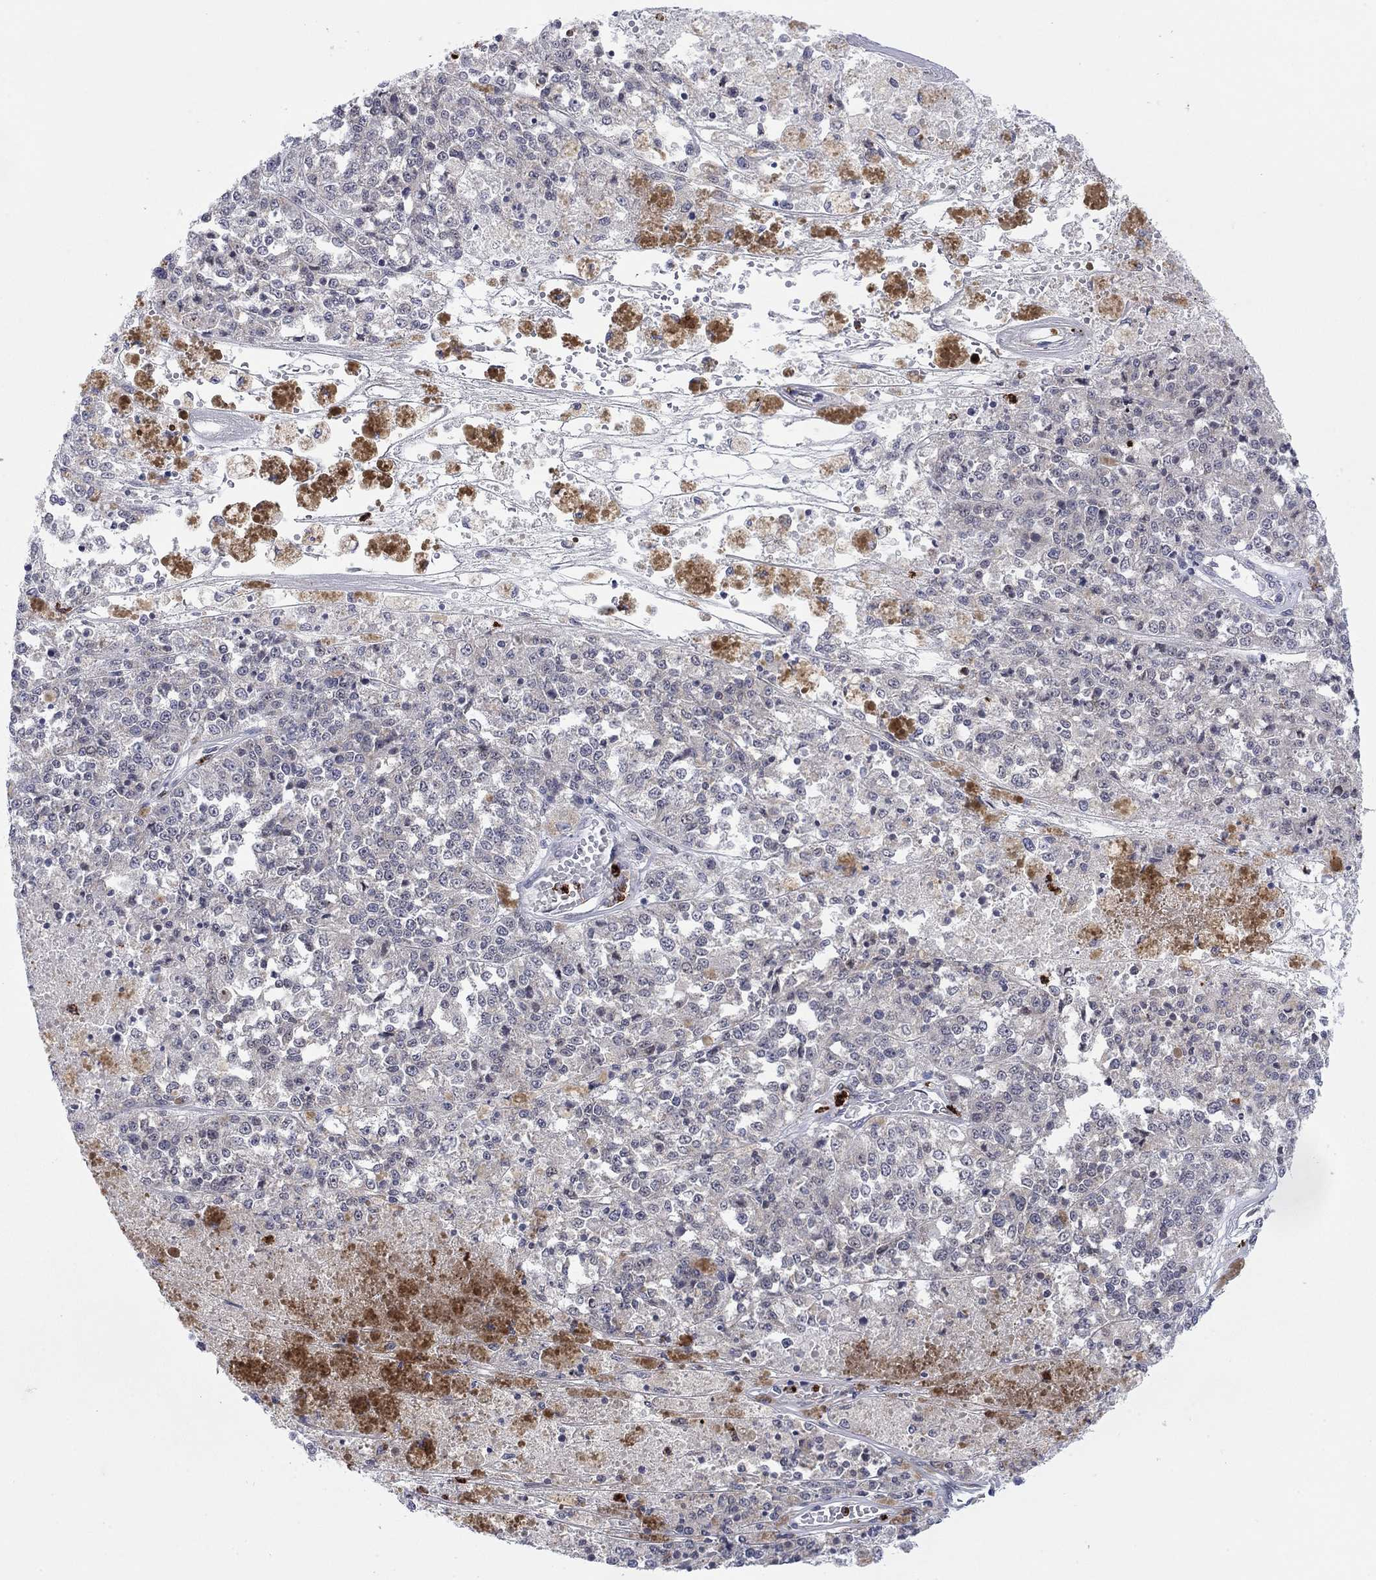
{"staining": {"intensity": "negative", "quantity": "none", "location": "none"}, "tissue": "melanoma", "cell_type": "Tumor cells", "image_type": "cancer", "snomed": [{"axis": "morphology", "description": "Malignant melanoma, Metastatic site"}, {"axis": "topography", "description": "Lymph node"}], "caption": "Immunohistochemistry image of neoplastic tissue: human malignant melanoma (metastatic site) stained with DAB shows no significant protein positivity in tumor cells.", "gene": "MTRFR", "patient": {"sex": "female", "age": 64}}